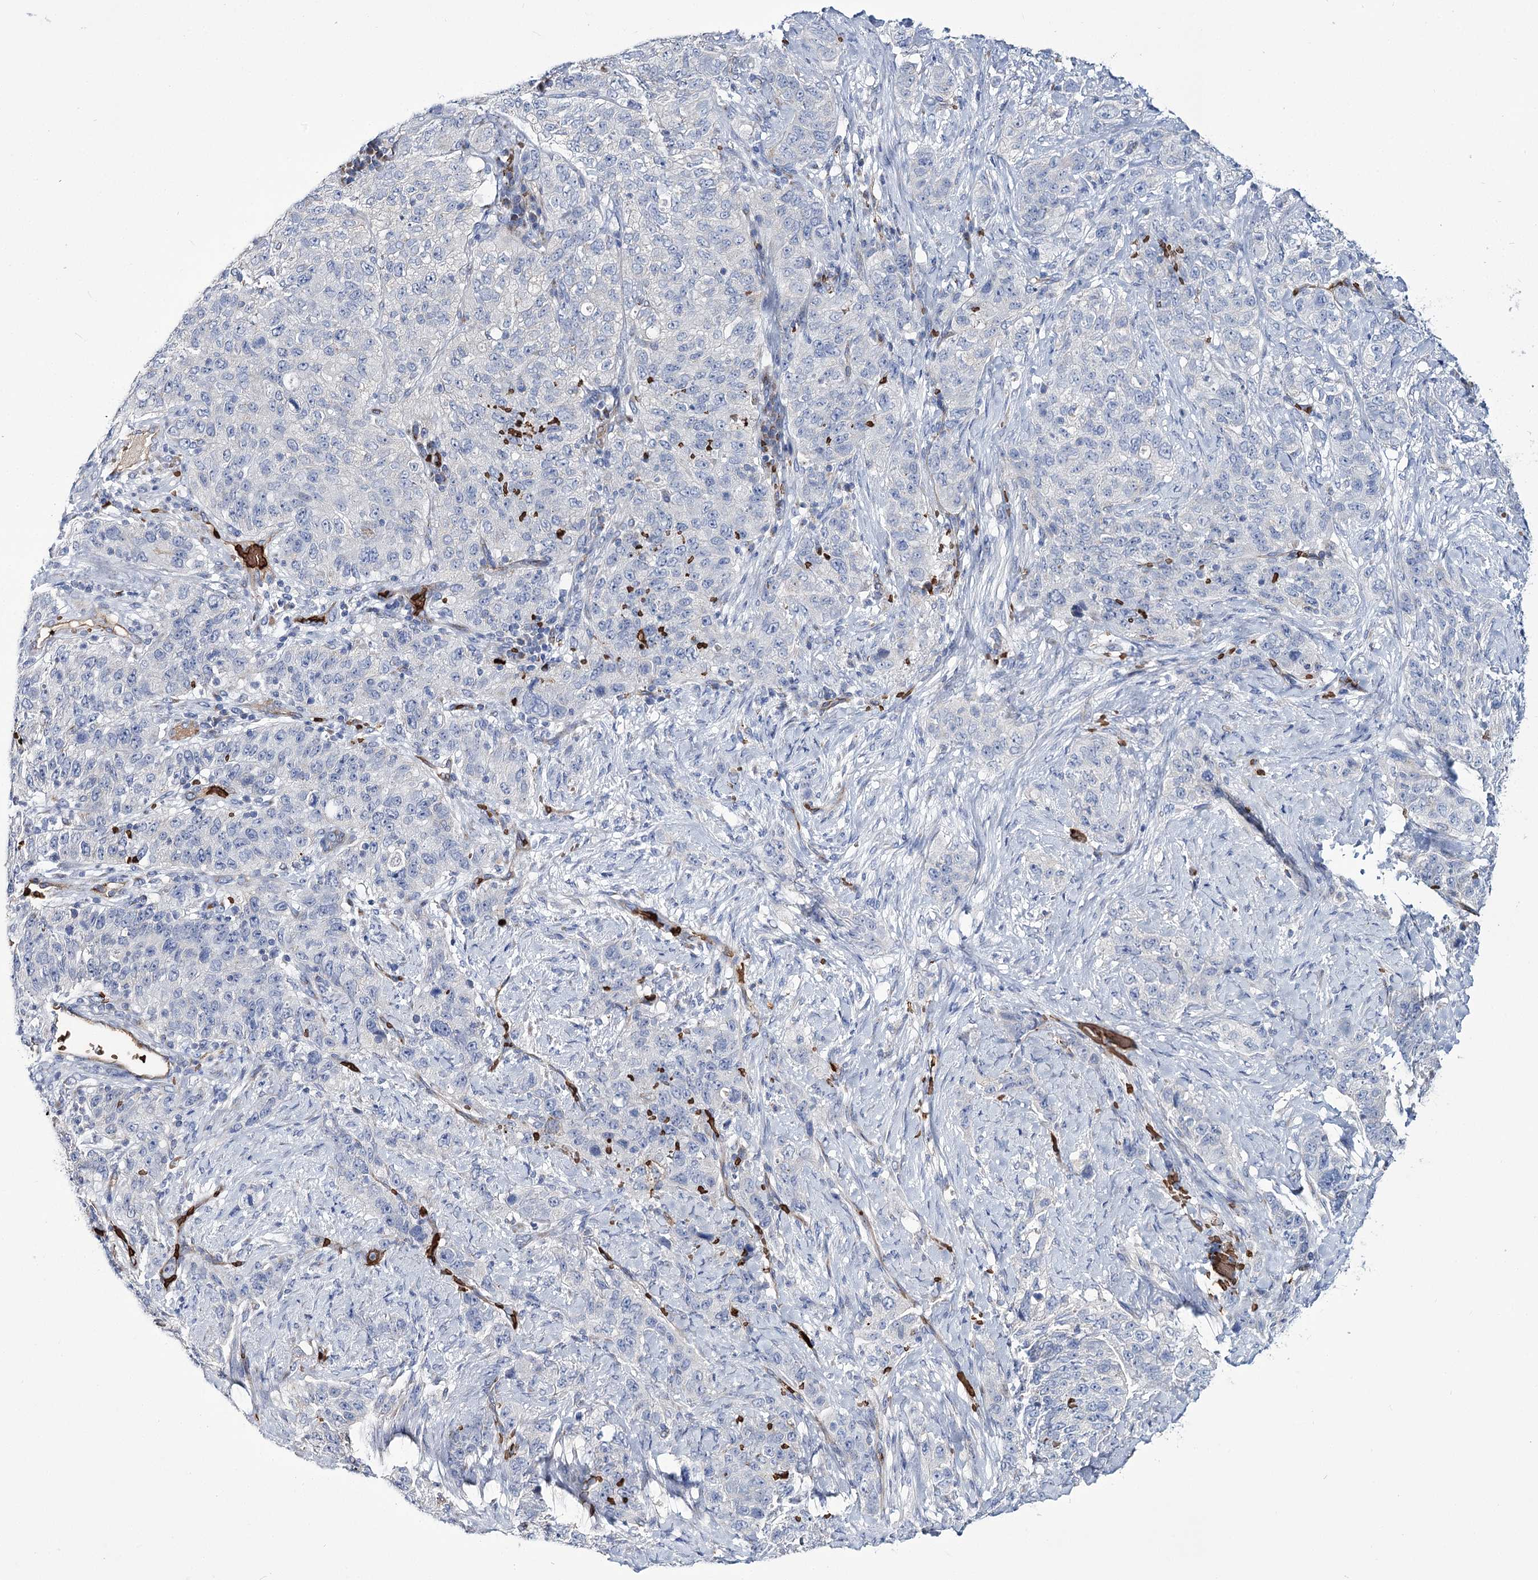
{"staining": {"intensity": "negative", "quantity": "none", "location": "none"}, "tissue": "stomach cancer", "cell_type": "Tumor cells", "image_type": "cancer", "snomed": [{"axis": "morphology", "description": "Adenocarcinoma, NOS"}, {"axis": "topography", "description": "Stomach"}], "caption": "Image shows no significant protein positivity in tumor cells of stomach adenocarcinoma.", "gene": "GBF1", "patient": {"sex": "male", "age": 48}}